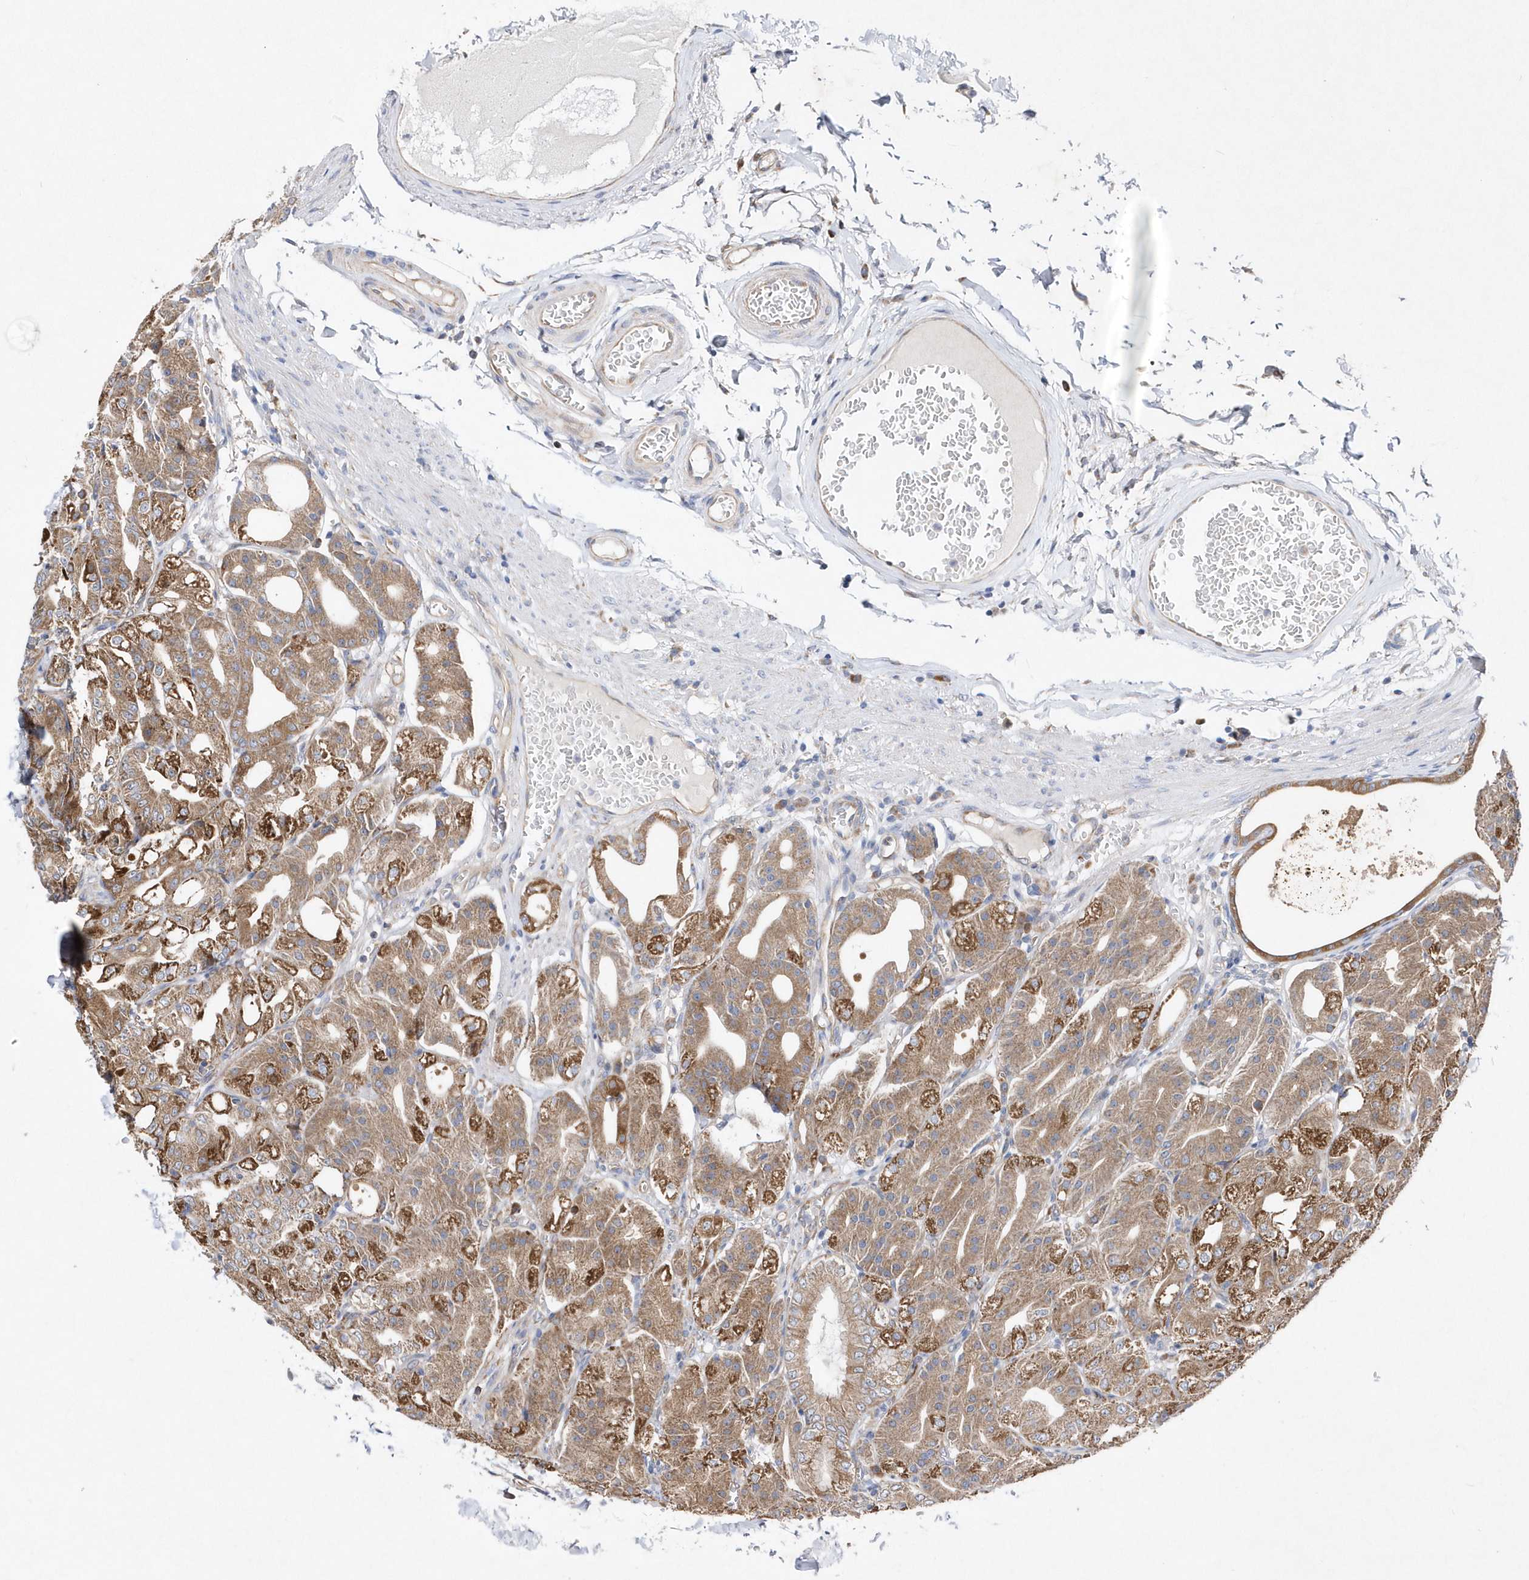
{"staining": {"intensity": "strong", "quantity": "25%-75%", "location": "cytoplasmic/membranous"}, "tissue": "stomach", "cell_type": "Glandular cells", "image_type": "normal", "snomed": [{"axis": "morphology", "description": "Normal tissue, NOS"}, {"axis": "topography", "description": "Stomach, lower"}], "caption": "This photomicrograph displays immunohistochemistry (IHC) staining of benign human stomach, with high strong cytoplasmic/membranous positivity in approximately 25%-75% of glandular cells.", "gene": "JKAMP", "patient": {"sex": "male", "age": 71}}